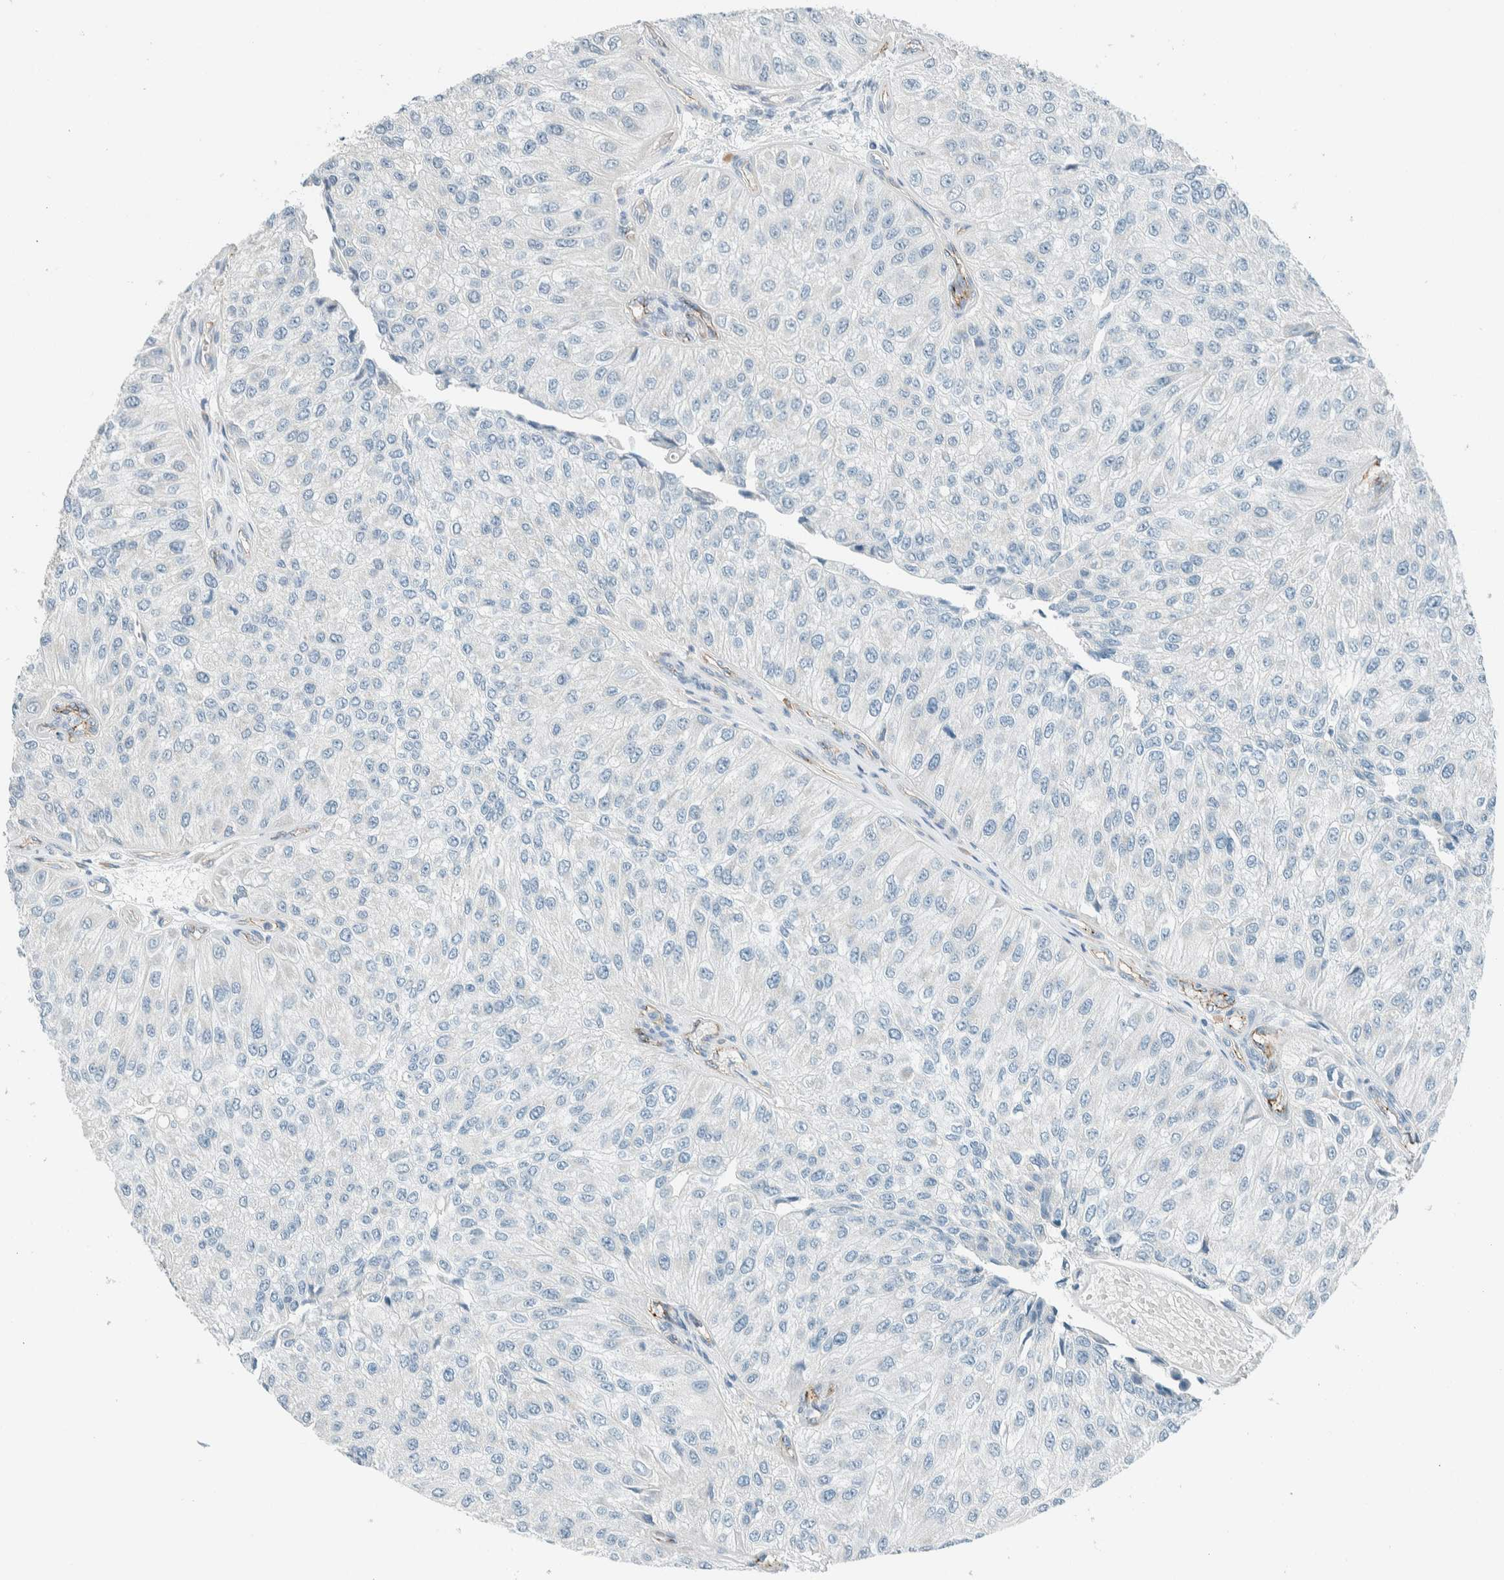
{"staining": {"intensity": "negative", "quantity": "none", "location": "none"}, "tissue": "urothelial cancer", "cell_type": "Tumor cells", "image_type": "cancer", "snomed": [{"axis": "morphology", "description": "Urothelial carcinoma, High grade"}, {"axis": "topography", "description": "Kidney"}, {"axis": "topography", "description": "Urinary bladder"}], "caption": "This is a image of immunohistochemistry (IHC) staining of urothelial carcinoma (high-grade), which shows no positivity in tumor cells.", "gene": "SLFN12", "patient": {"sex": "male", "age": 77}}